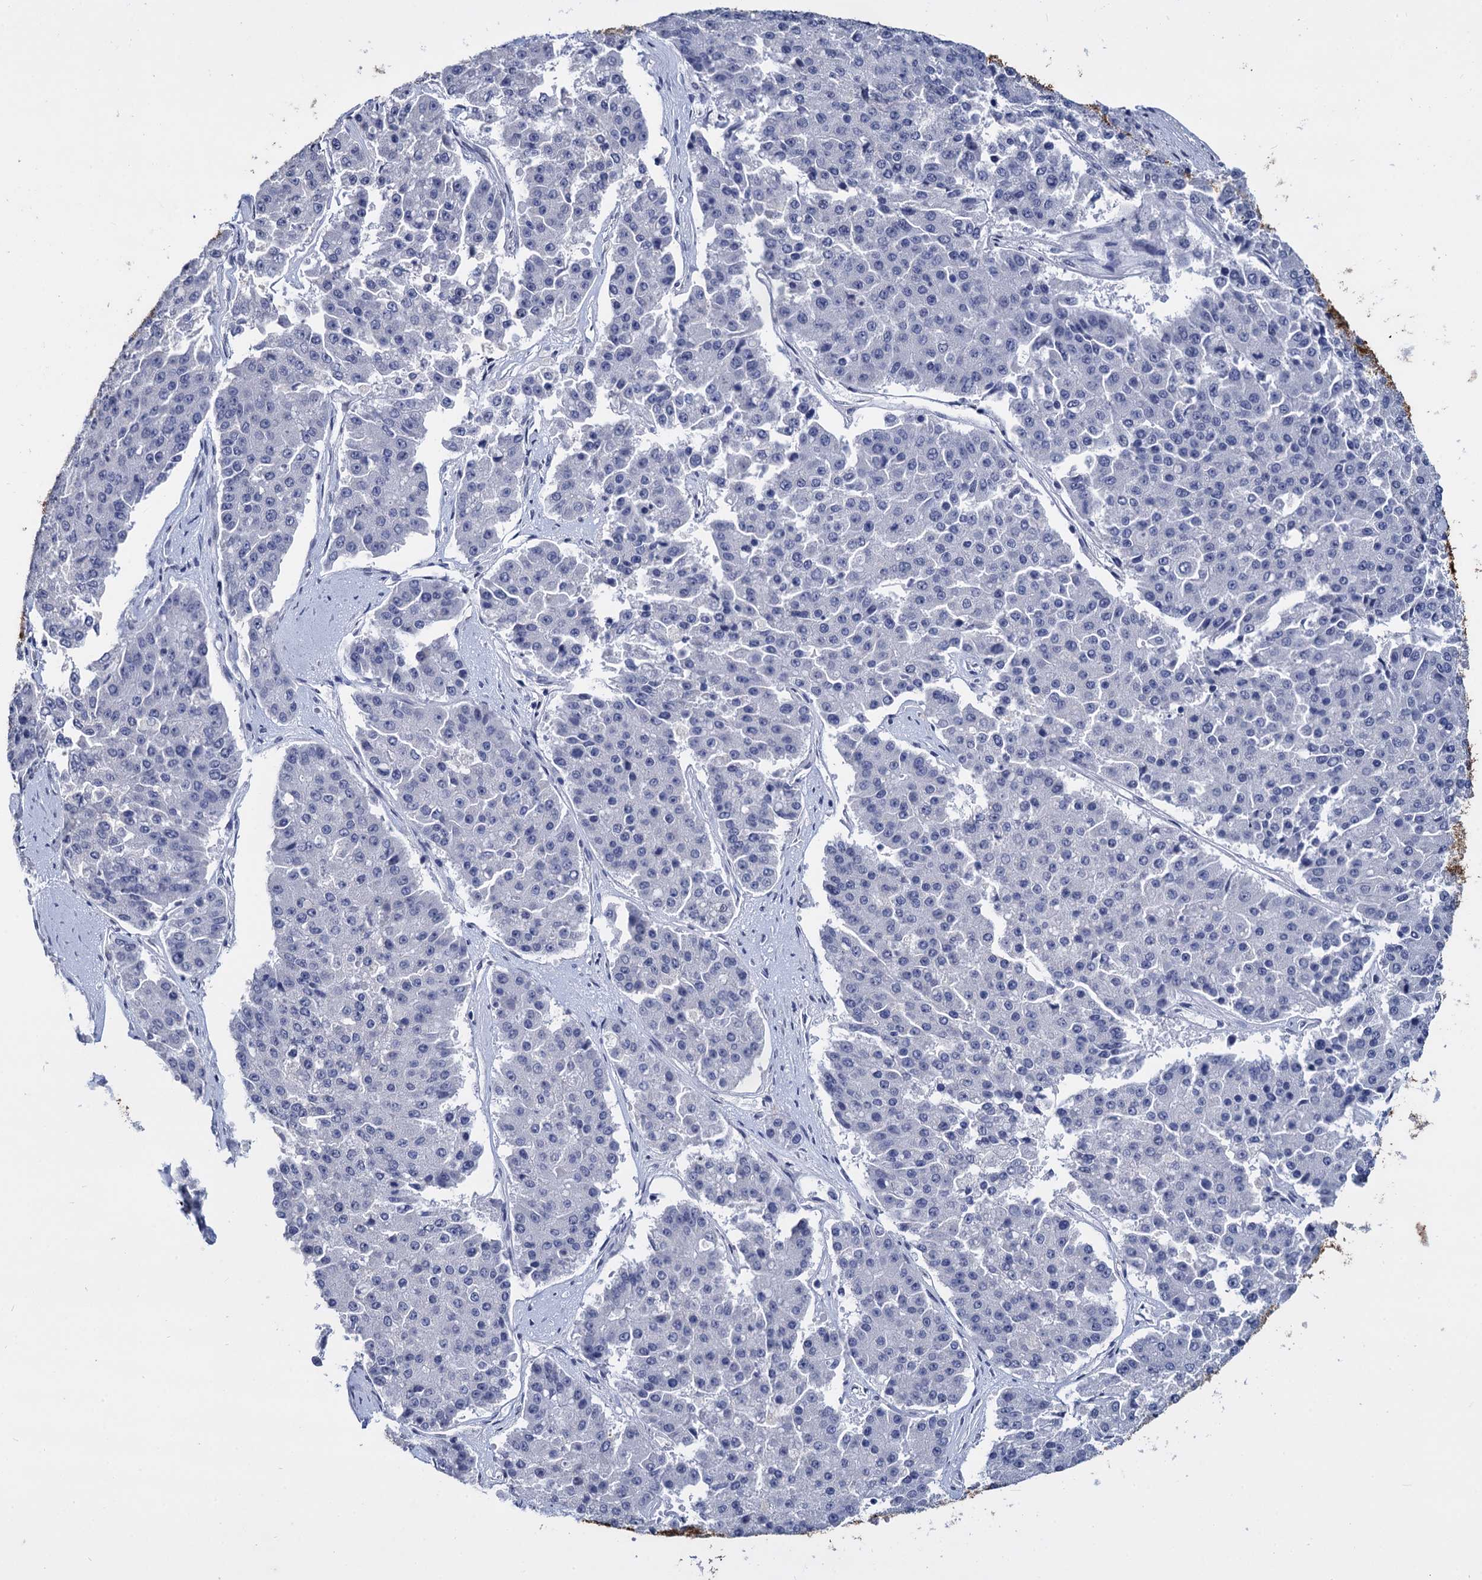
{"staining": {"intensity": "negative", "quantity": "none", "location": "none"}, "tissue": "pancreatic cancer", "cell_type": "Tumor cells", "image_type": "cancer", "snomed": [{"axis": "morphology", "description": "Adenocarcinoma, NOS"}, {"axis": "topography", "description": "Pancreas"}], "caption": "IHC of pancreatic adenocarcinoma exhibits no expression in tumor cells. The staining was performed using DAB (3,3'-diaminobenzidine) to visualize the protein expression in brown, while the nuclei were stained in blue with hematoxylin (Magnification: 20x).", "gene": "MAGEA4", "patient": {"sex": "male", "age": 50}}